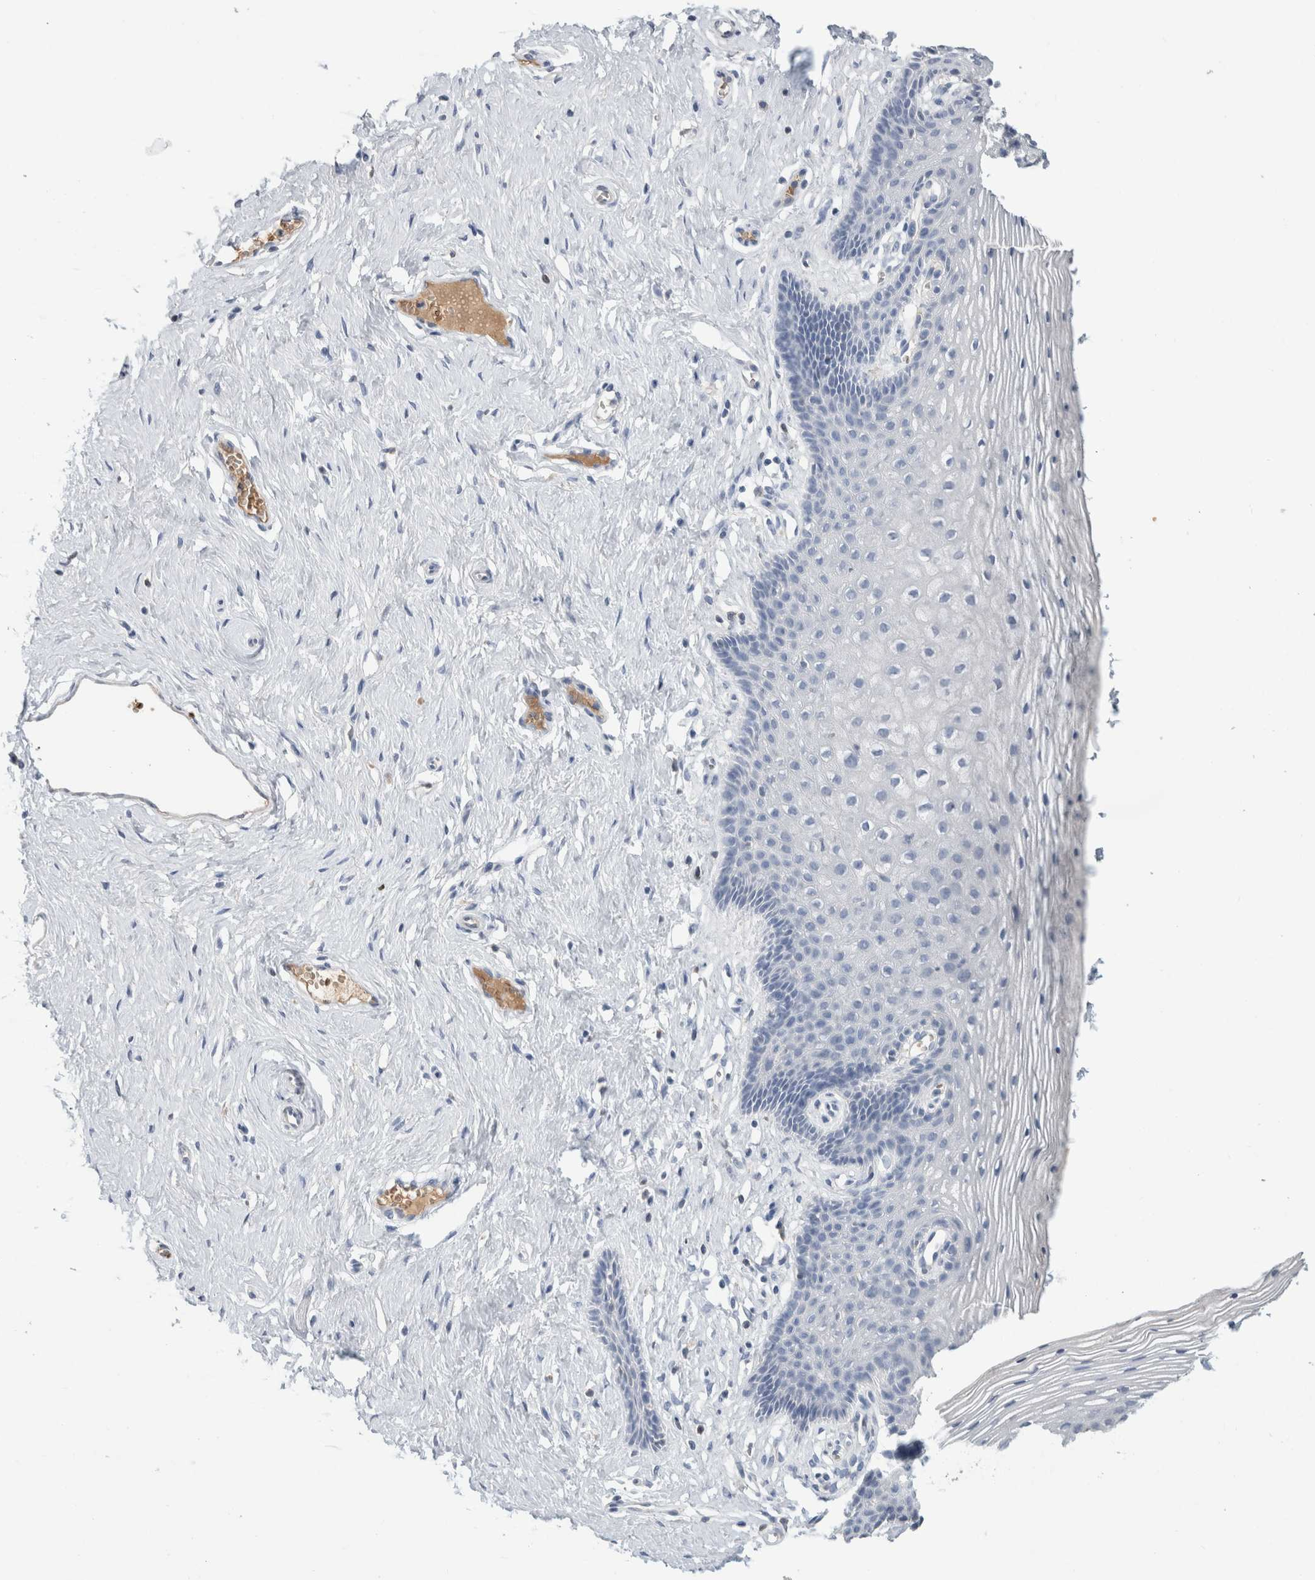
{"staining": {"intensity": "negative", "quantity": "none", "location": "none"}, "tissue": "vagina", "cell_type": "Squamous epithelial cells", "image_type": "normal", "snomed": [{"axis": "morphology", "description": "Normal tissue, NOS"}, {"axis": "topography", "description": "Vagina"}], "caption": "DAB (3,3'-diaminobenzidine) immunohistochemical staining of unremarkable vagina reveals no significant positivity in squamous epithelial cells.", "gene": "CA1", "patient": {"sex": "female", "age": 32}}